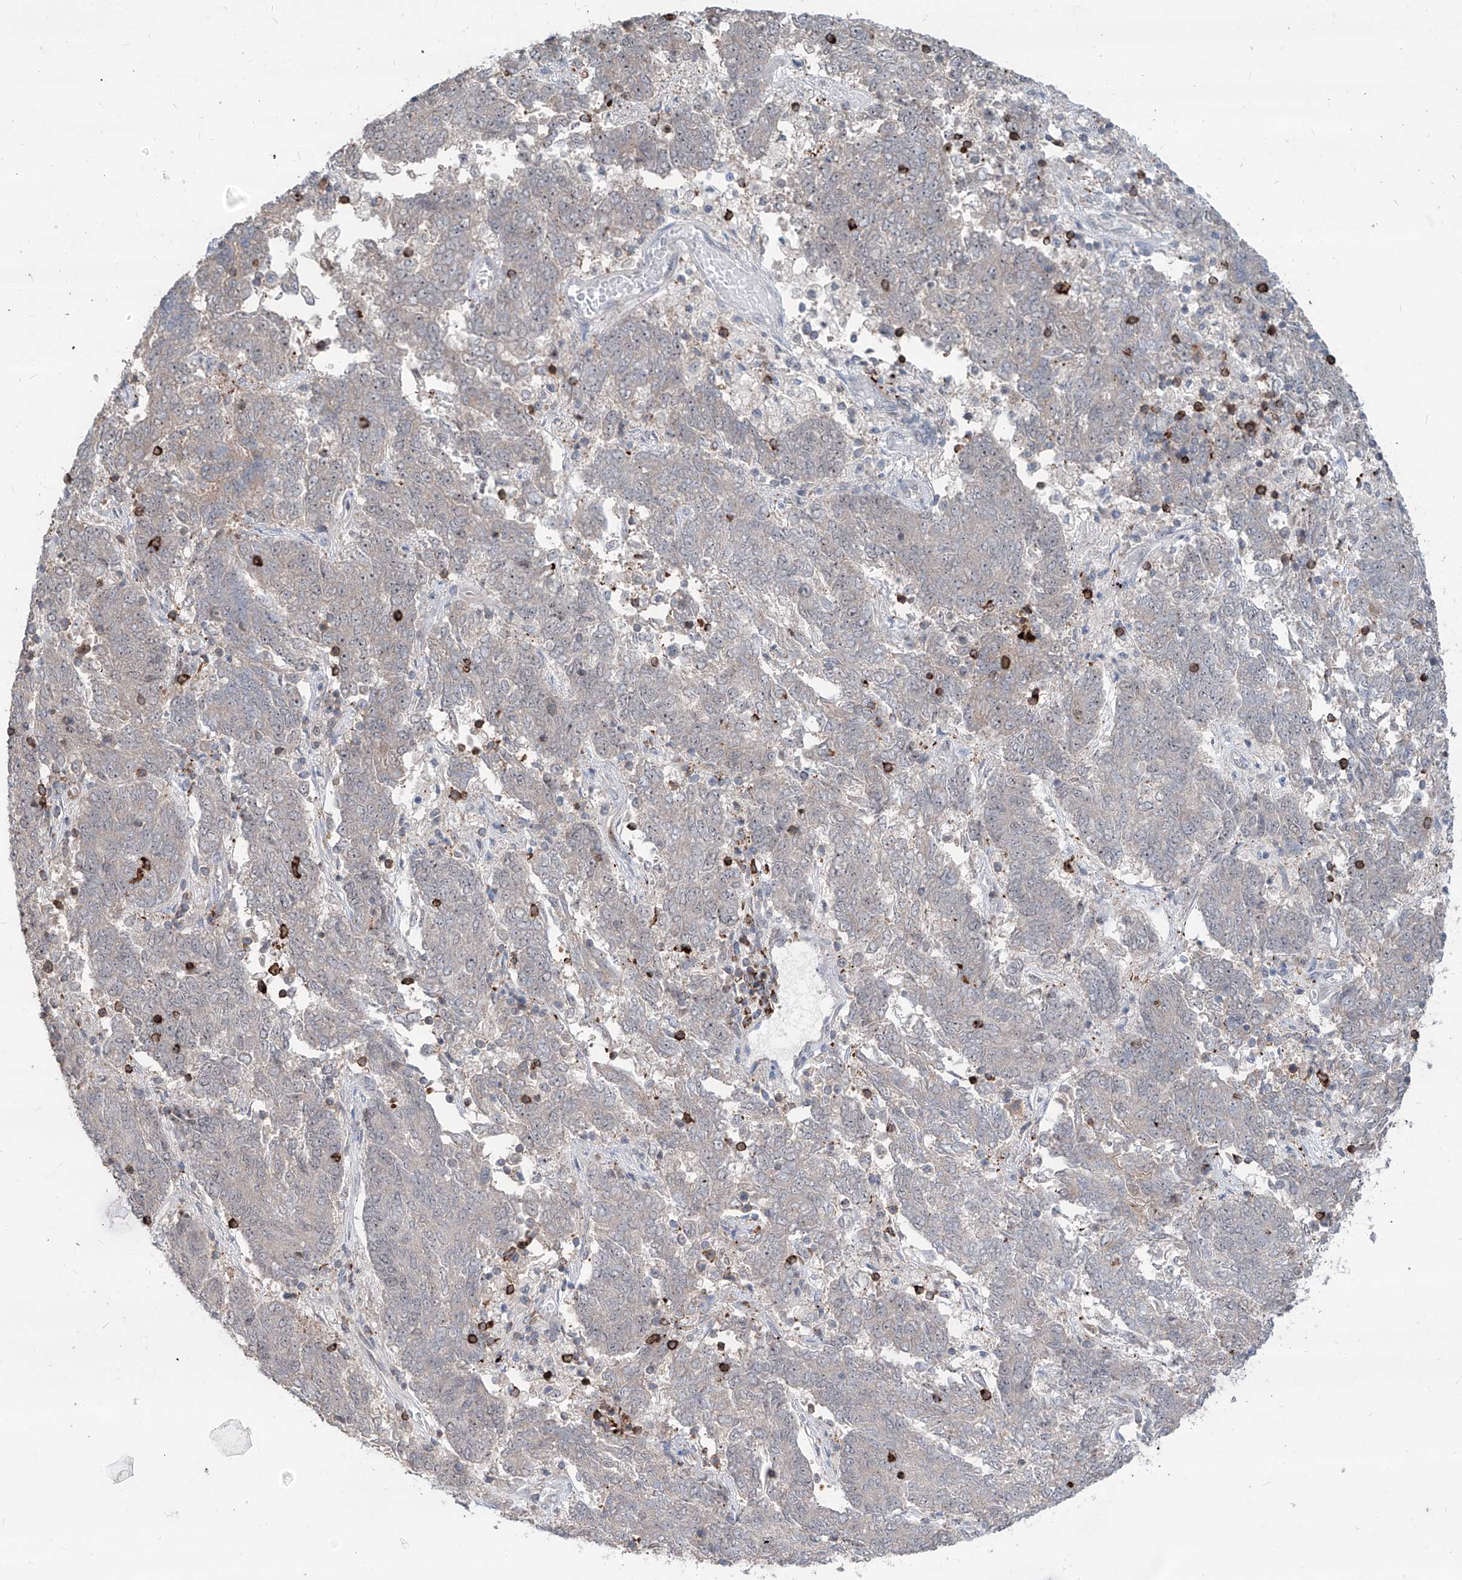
{"staining": {"intensity": "negative", "quantity": "none", "location": "none"}, "tissue": "endometrial cancer", "cell_type": "Tumor cells", "image_type": "cancer", "snomed": [{"axis": "morphology", "description": "Adenocarcinoma, NOS"}, {"axis": "topography", "description": "Endometrium"}], "caption": "A histopathology image of human adenocarcinoma (endometrial) is negative for staining in tumor cells.", "gene": "ZBTB48", "patient": {"sex": "female", "age": 80}}